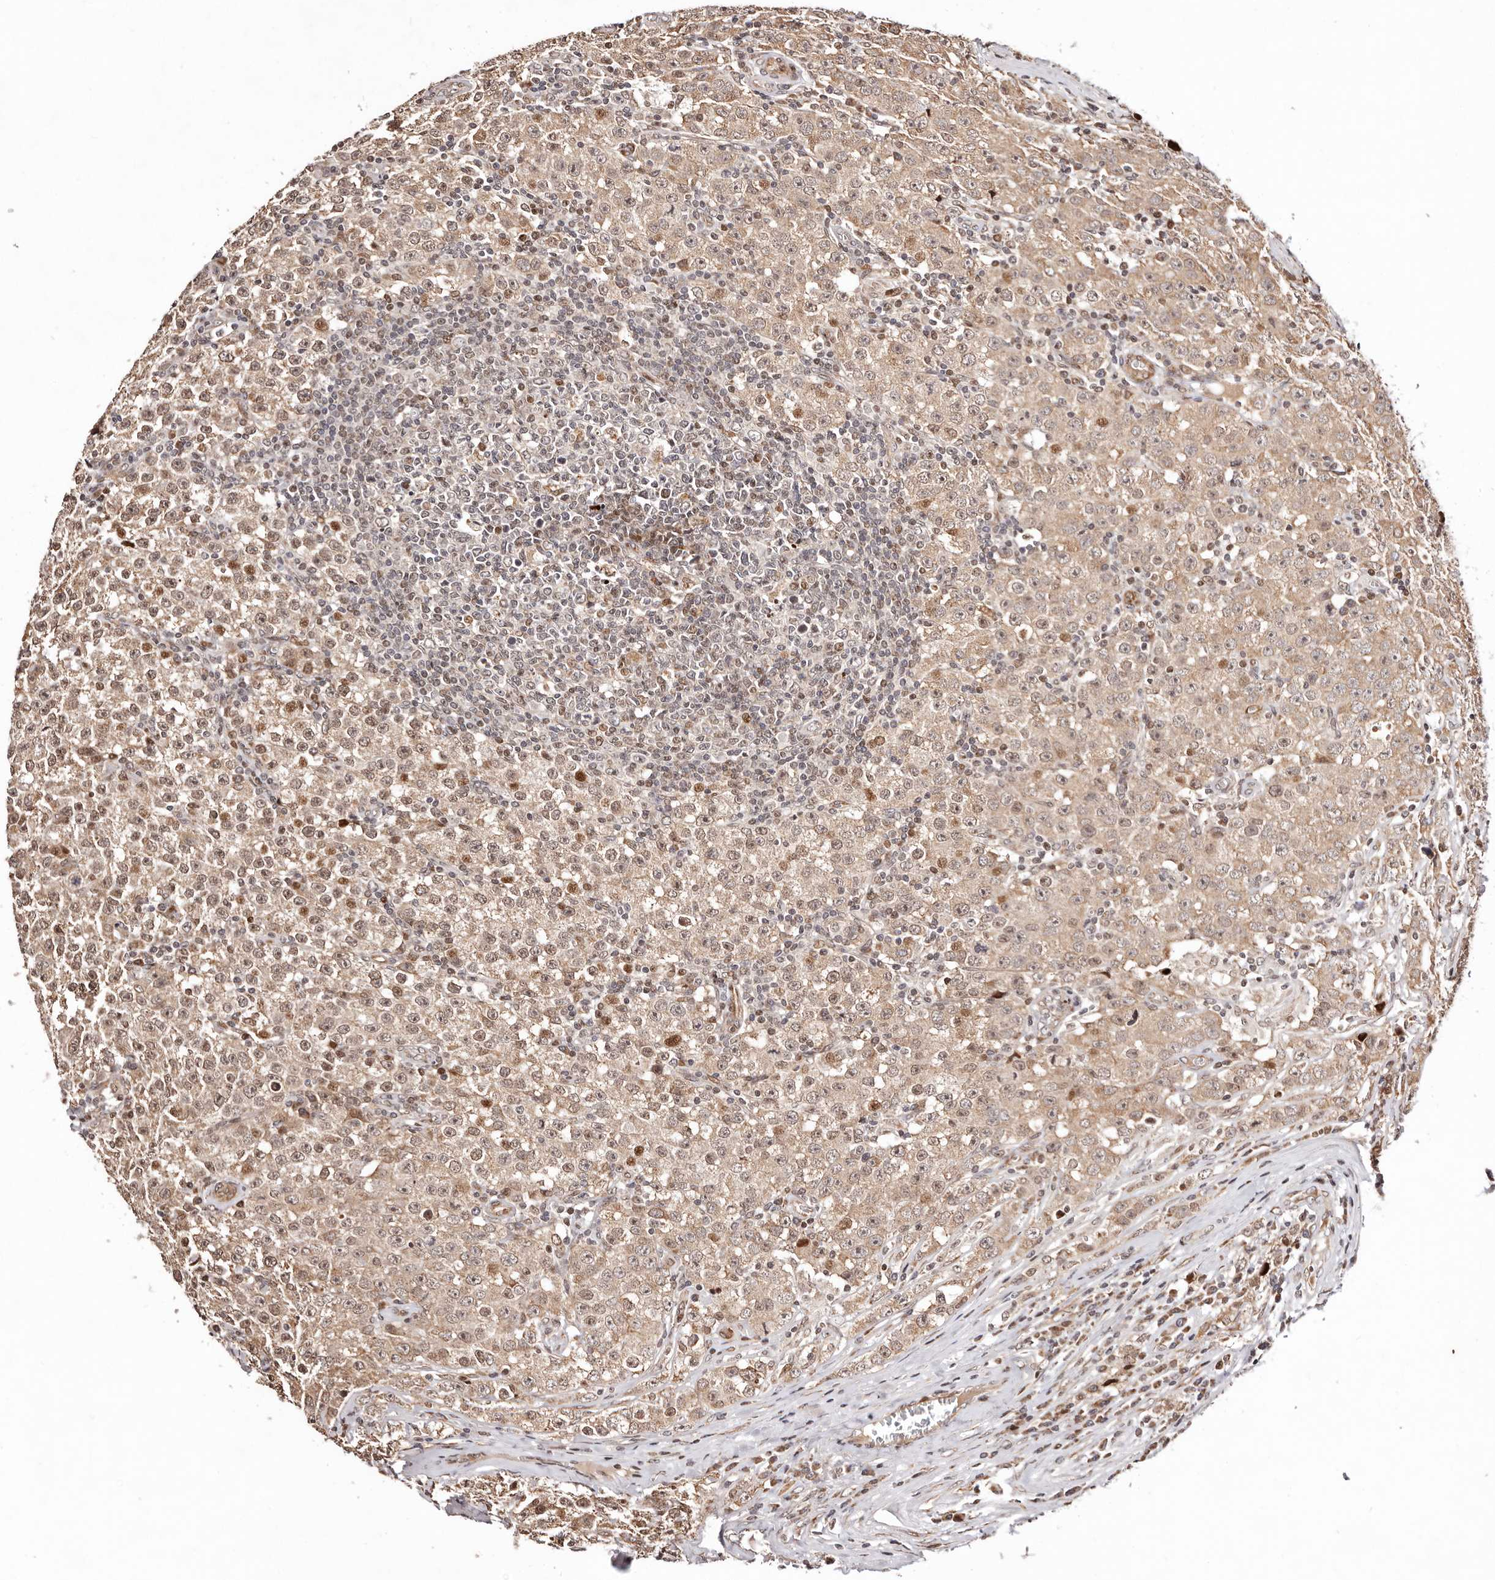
{"staining": {"intensity": "moderate", "quantity": ">75%", "location": "cytoplasmic/membranous,nuclear"}, "tissue": "testis cancer", "cell_type": "Tumor cells", "image_type": "cancer", "snomed": [{"axis": "morphology", "description": "Seminoma, NOS"}, {"axis": "morphology", "description": "Carcinoma, Embryonal, NOS"}, {"axis": "topography", "description": "Testis"}], "caption": "Protein staining by immunohistochemistry (IHC) displays moderate cytoplasmic/membranous and nuclear positivity in approximately >75% of tumor cells in seminoma (testis). The staining is performed using DAB brown chromogen to label protein expression. The nuclei are counter-stained blue using hematoxylin.", "gene": "HIVEP3", "patient": {"sex": "male", "age": 43}}